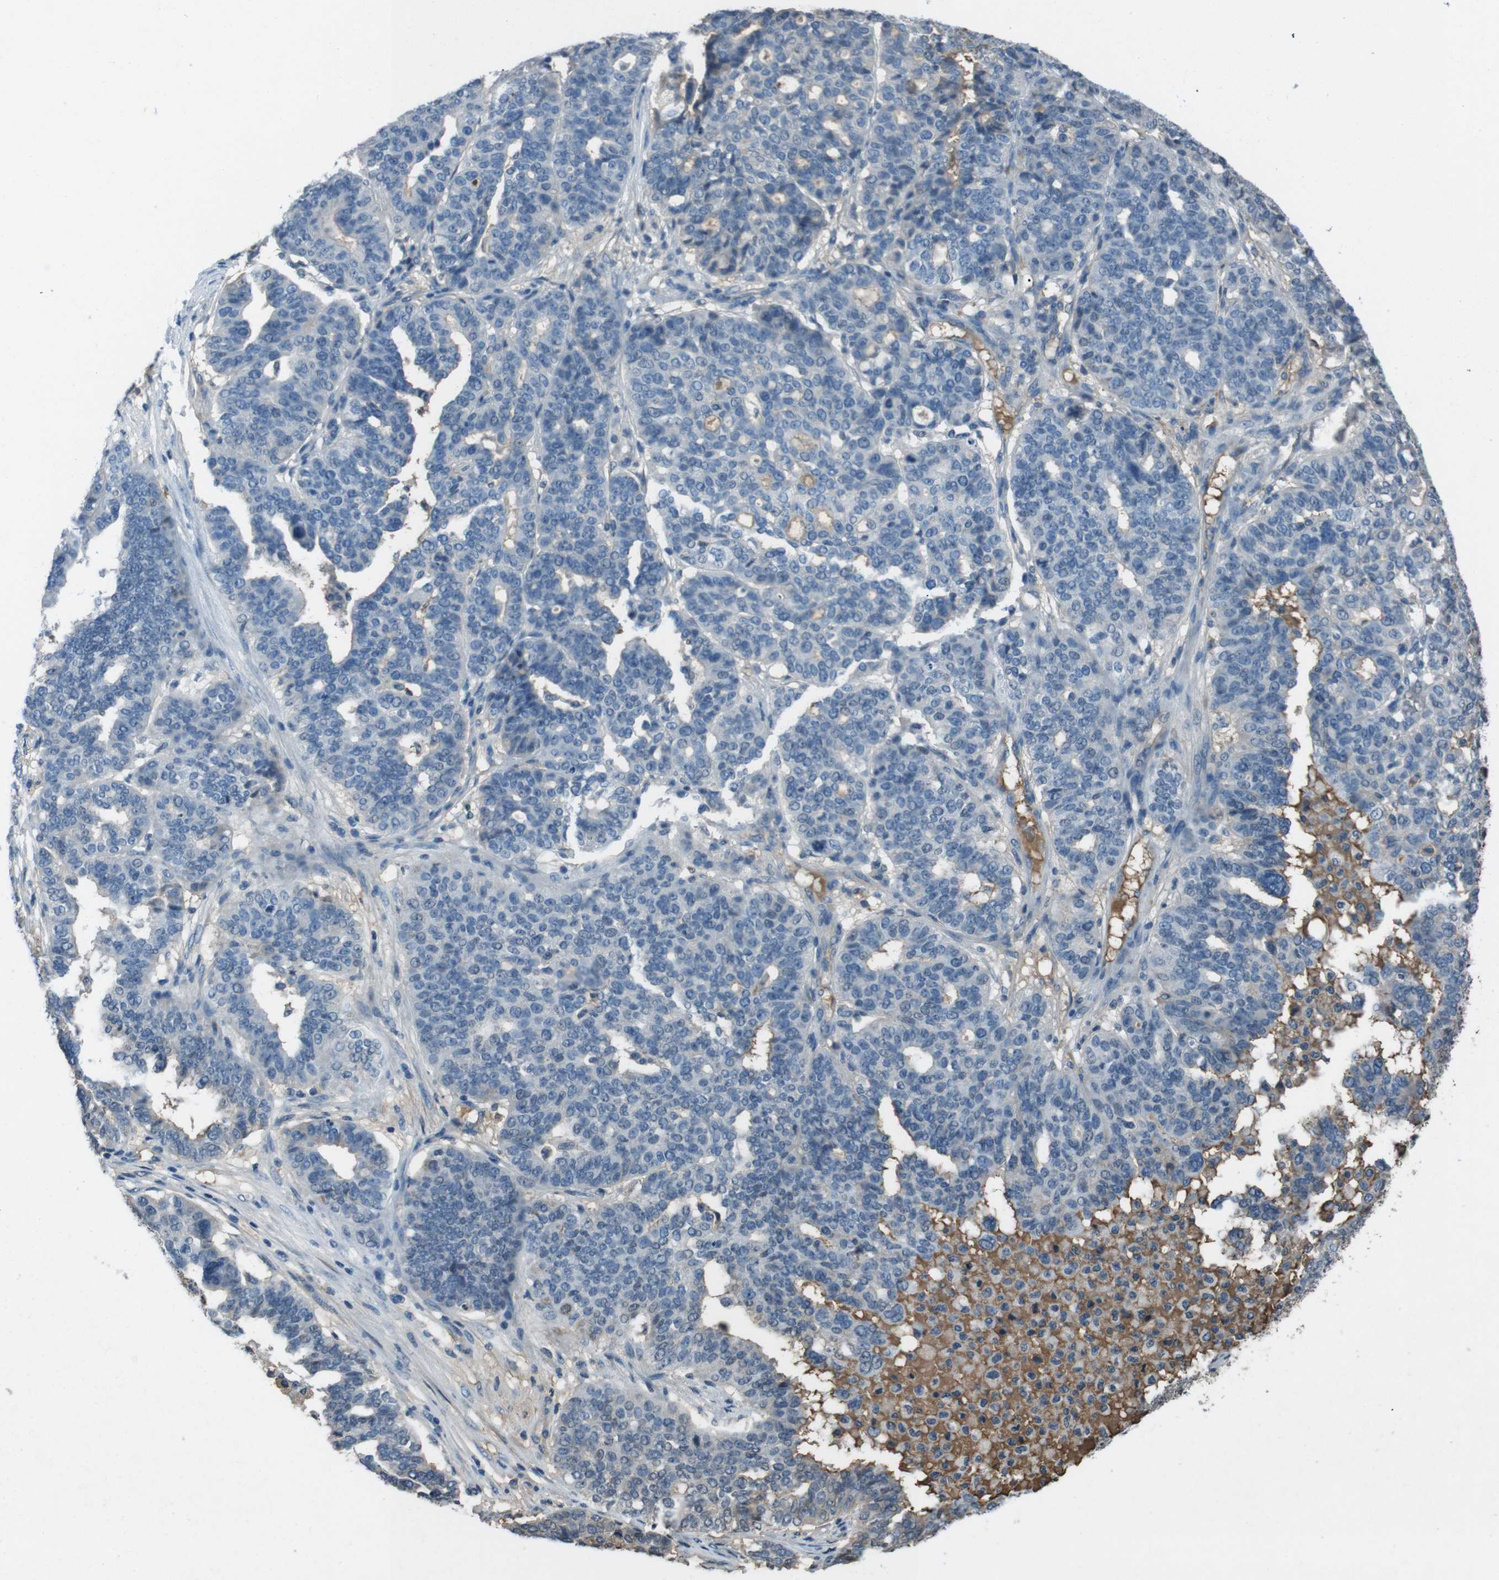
{"staining": {"intensity": "moderate", "quantity": "<25%", "location": "cytoplasmic/membranous"}, "tissue": "ovarian cancer", "cell_type": "Tumor cells", "image_type": "cancer", "snomed": [{"axis": "morphology", "description": "Cystadenocarcinoma, serous, NOS"}, {"axis": "topography", "description": "Ovary"}], "caption": "Moderate cytoplasmic/membranous expression for a protein is appreciated in about <25% of tumor cells of ovarian cancer (serous cystadenocarcinoma) using immunohistochemistry (IHC).", "gene": "UGT1A6", "patient": {"sex": "female", "age": 59}}